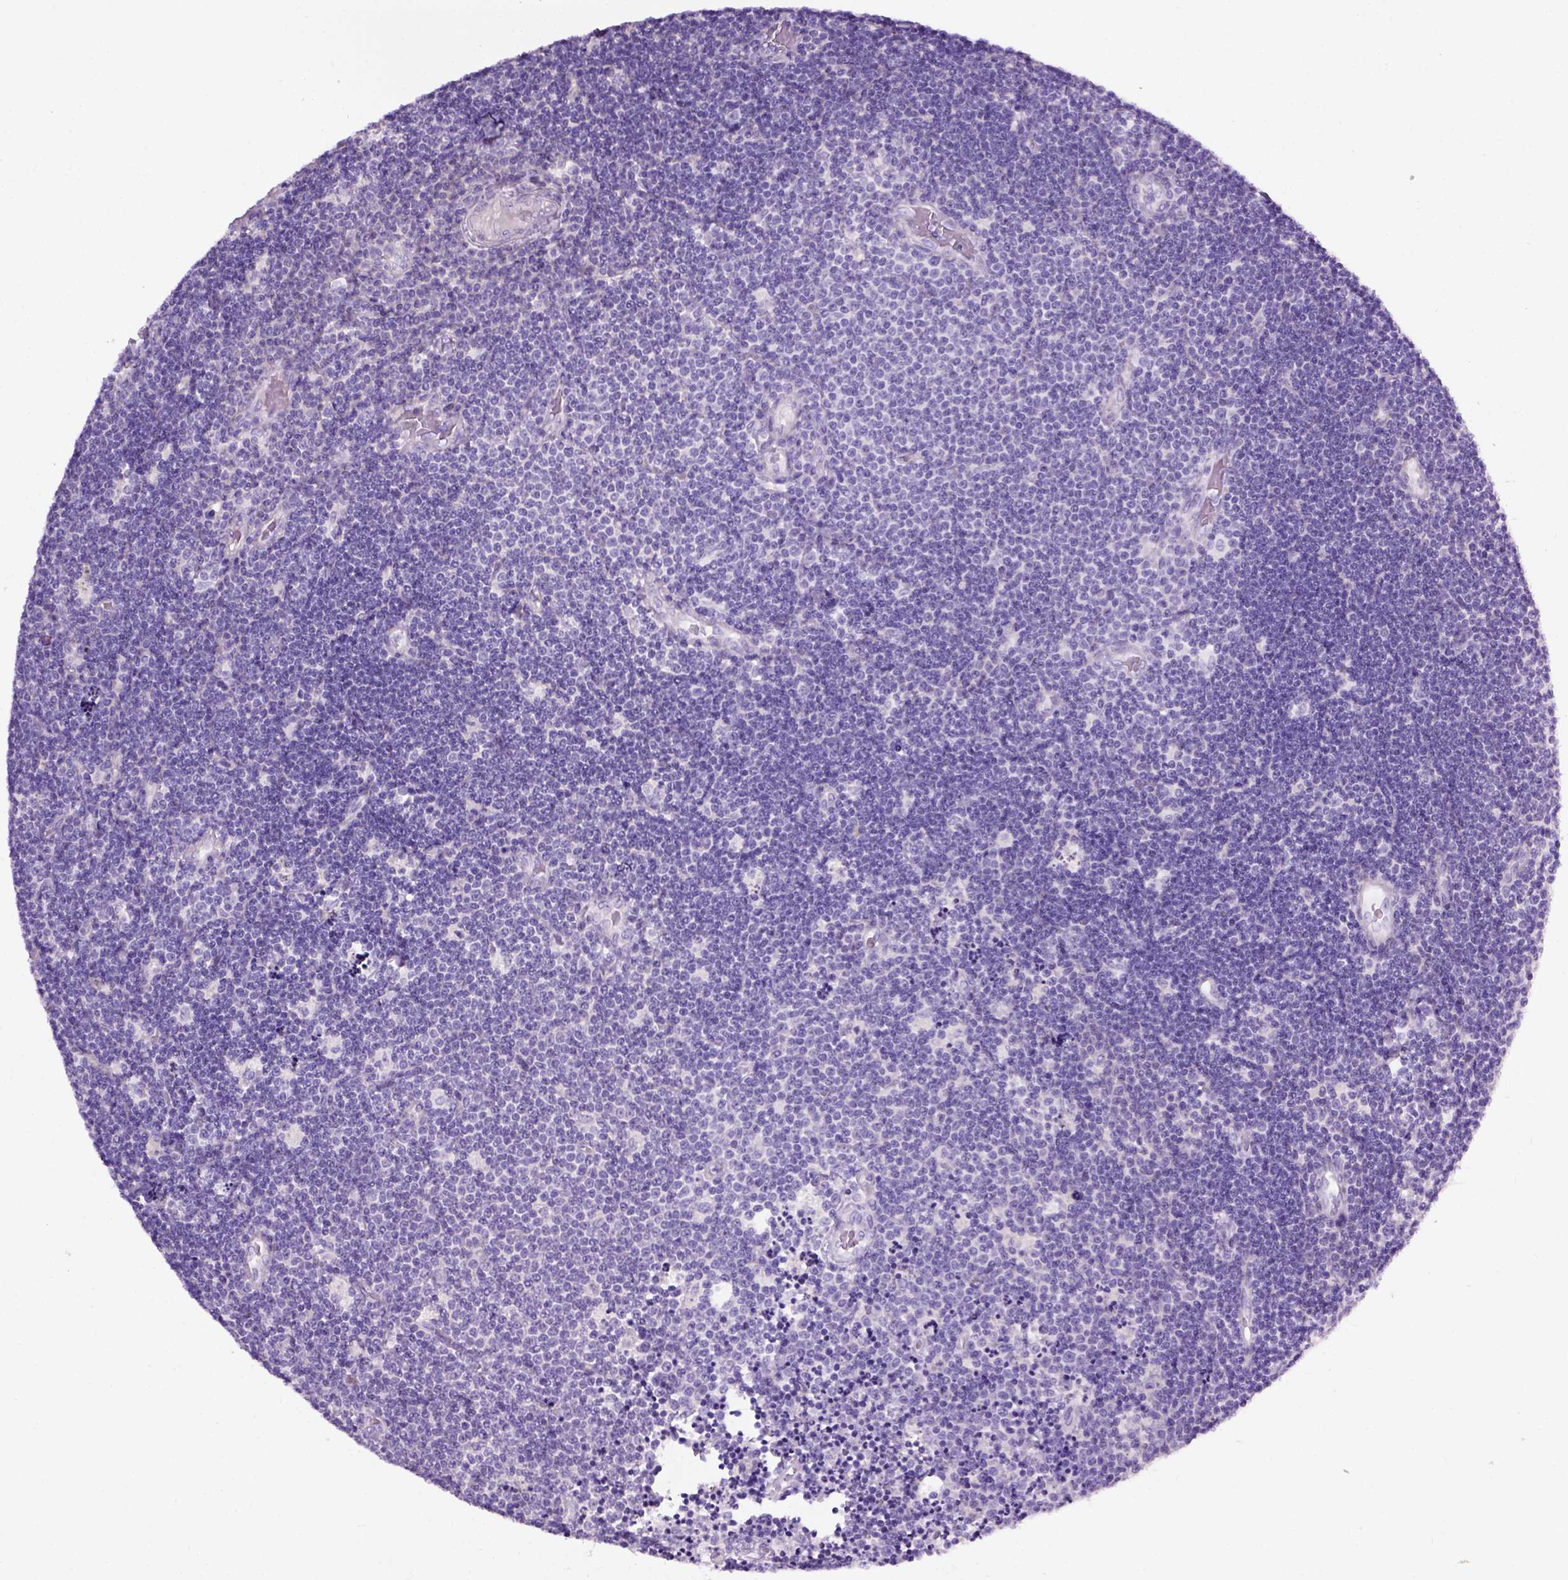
{"staining": {"intensity": "negative", "quantity": "none", "location": "none"}, "tissue": "lymphoma", "cell_type": "Tumor cells", "image_type": "cancer", "snomed": [{"axis": "morphology", "description": "Malignant lymphoma, non-Hodgkin's type, Low grade"}, {"axis": "topography", "description": "Brain"}], "caption": "There is no significant positivity in tumor cells of lymphoma.", "gene": "GABRB2", "patient": {"sex": "female", "age": 66}}